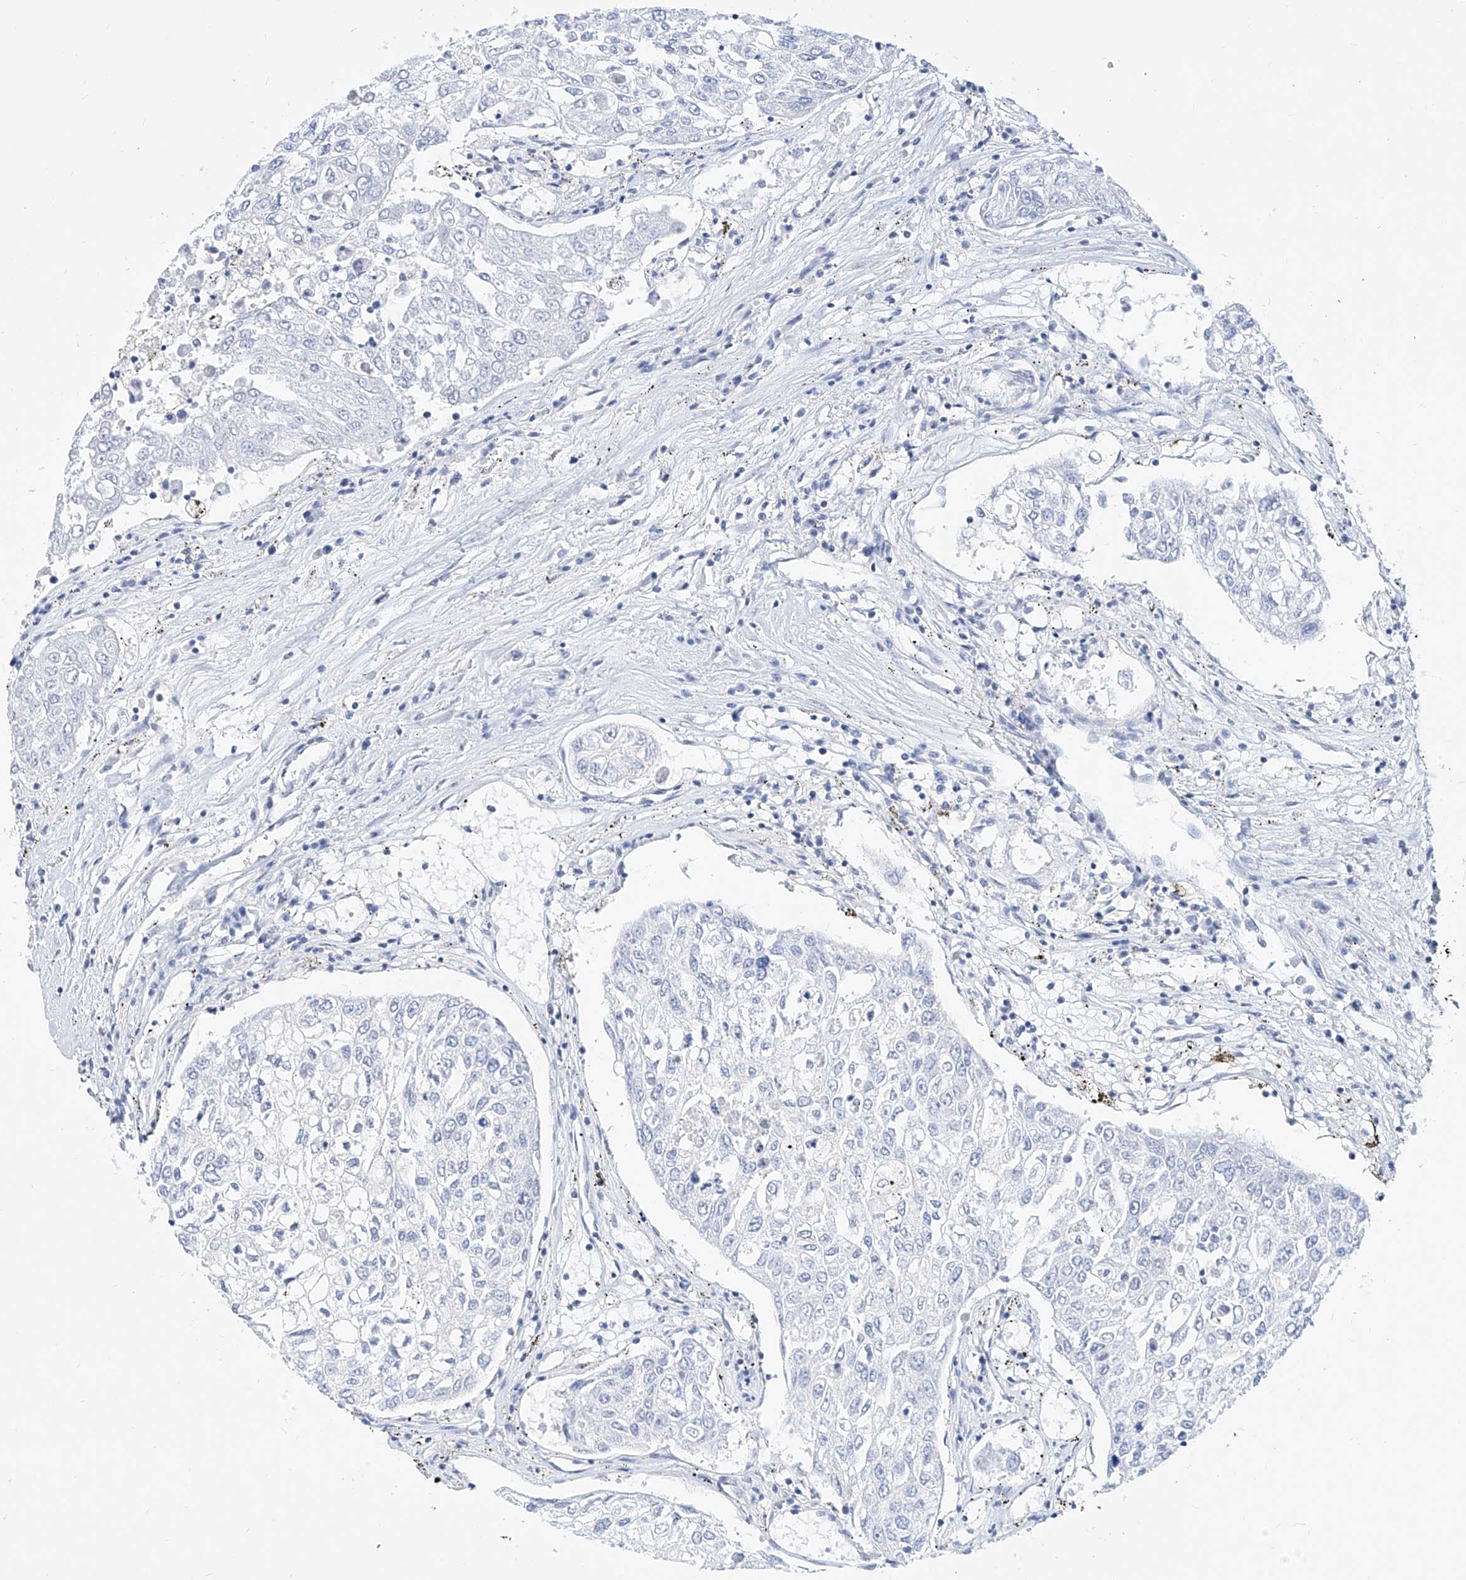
{"staining": {"intensity": "negative", "quantity": "none", "location": "none"}, "tissue": "urothelial cancer", "cell_type": "Tumor cells", "image_type": "cancer", "snomed": [{"axis": "morphology", "description": "Urothelial carcinoma, High grade"}, {"axis": "topography", "description": "Lymph node"}, {"axis": "topography", "description": "Urinary bladder"}], "caption": "High-grade urothelial carcinoma stained for a protein using IHC shows no staining tumor cells.", "gene": "ZZEF1", "patient": {"sex": "male", "age": 51}}